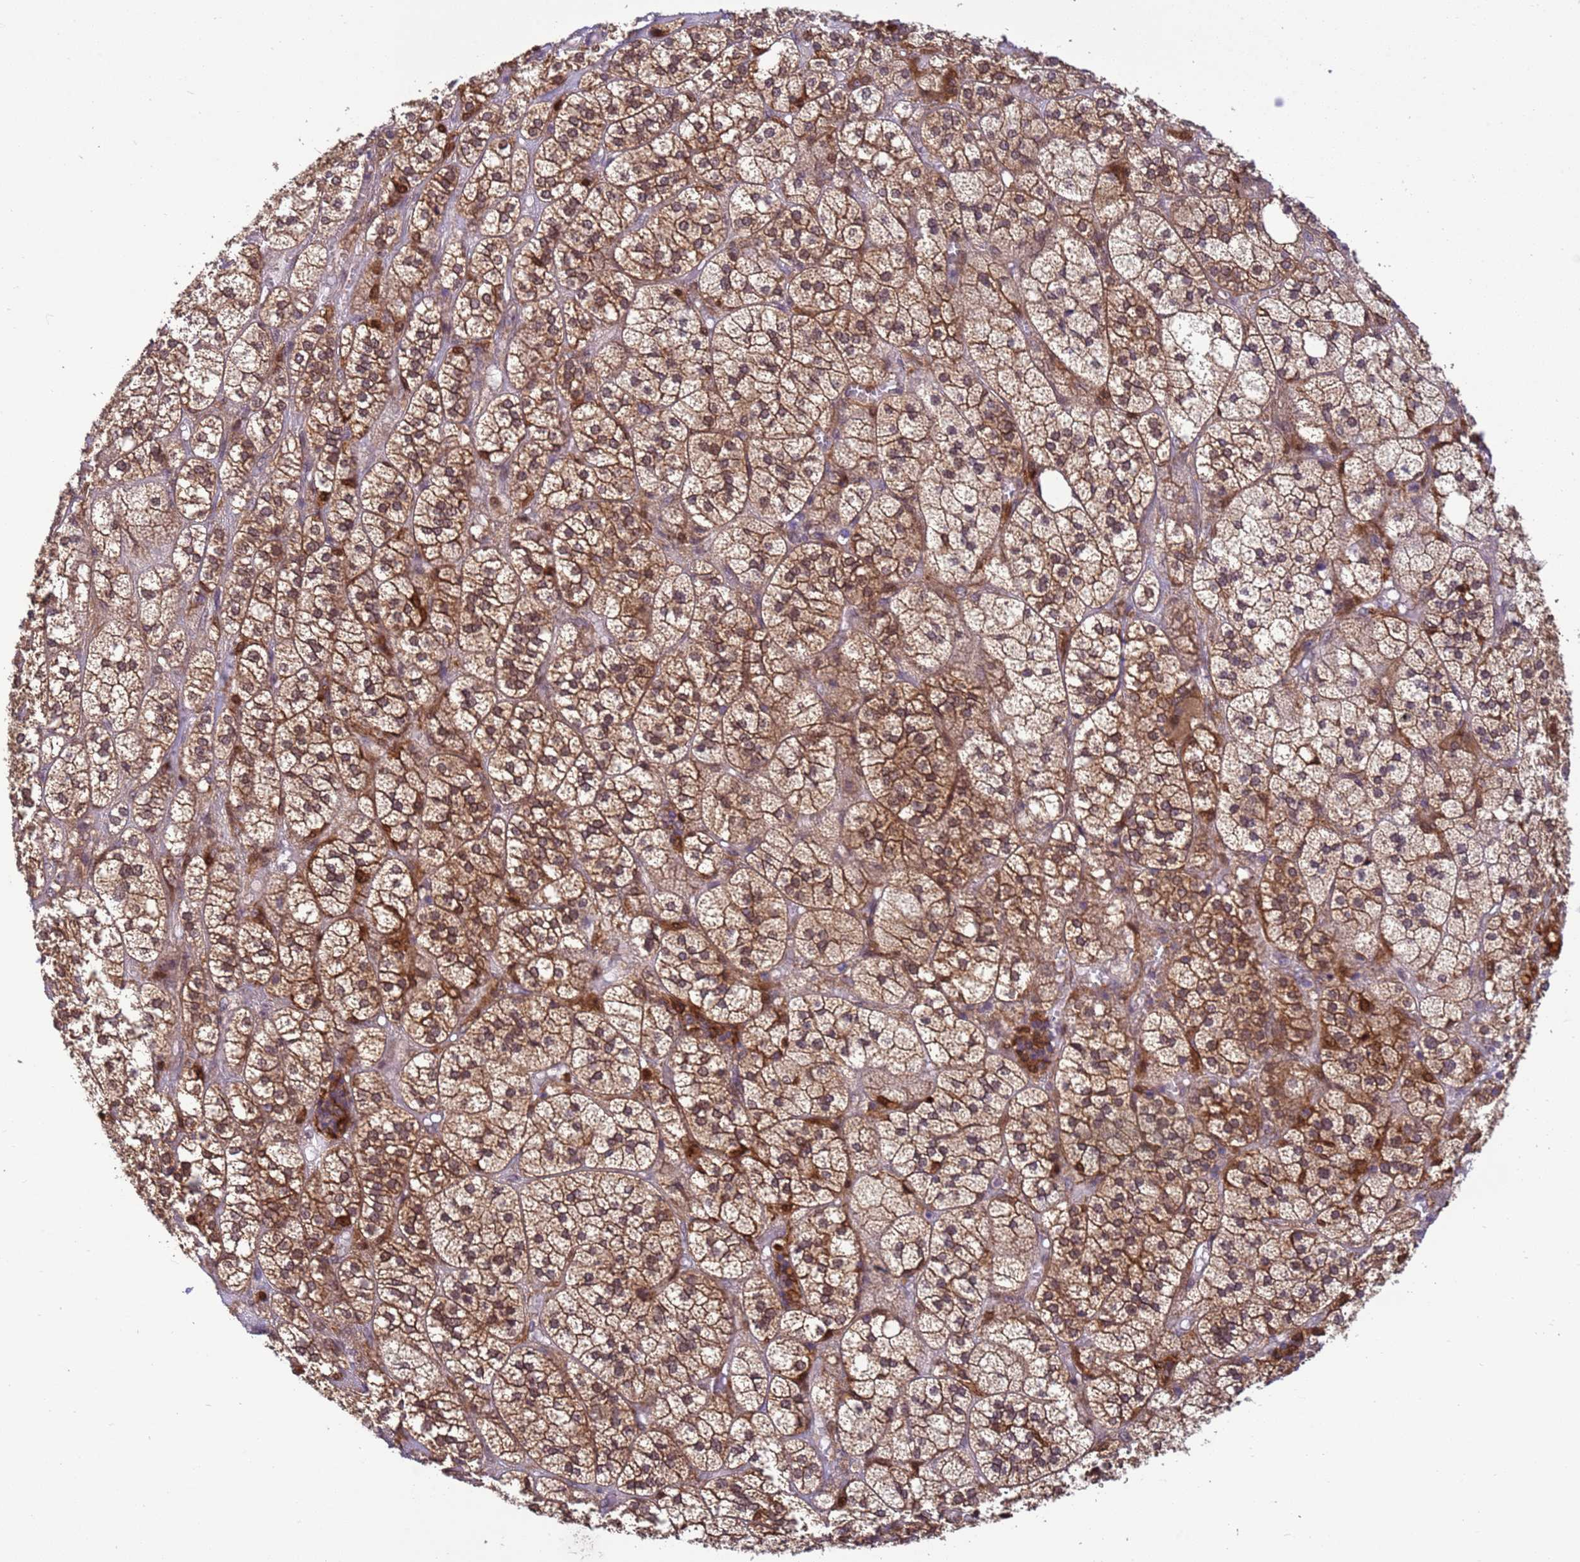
{"staining": {"intensity": "moderate", "quantity": ">75%", "location": "cytoplasmic/membranous,nuclear"}, "tissue": "adrenal gland", "cell_type": "Glandular cells", "image_type": "normal", "snomed": [{"axis": "morphology", "description": "Normal tissue, NOS"}, {"axis": "topography", "description": "Adrenal gland"}], "caption": "Glandular cells reveal medium levels of moderate cytoplasmic/membranous,nuclear positivity in approximately >75% of cells in normal adrenal gland. The protein is stained brown, and the nuclei are stained in blue (DAB IHC with brightfield microscopy, high magnification).", "gene": "NPEPPS", "patient": {"sex": "female", "age": 61}}